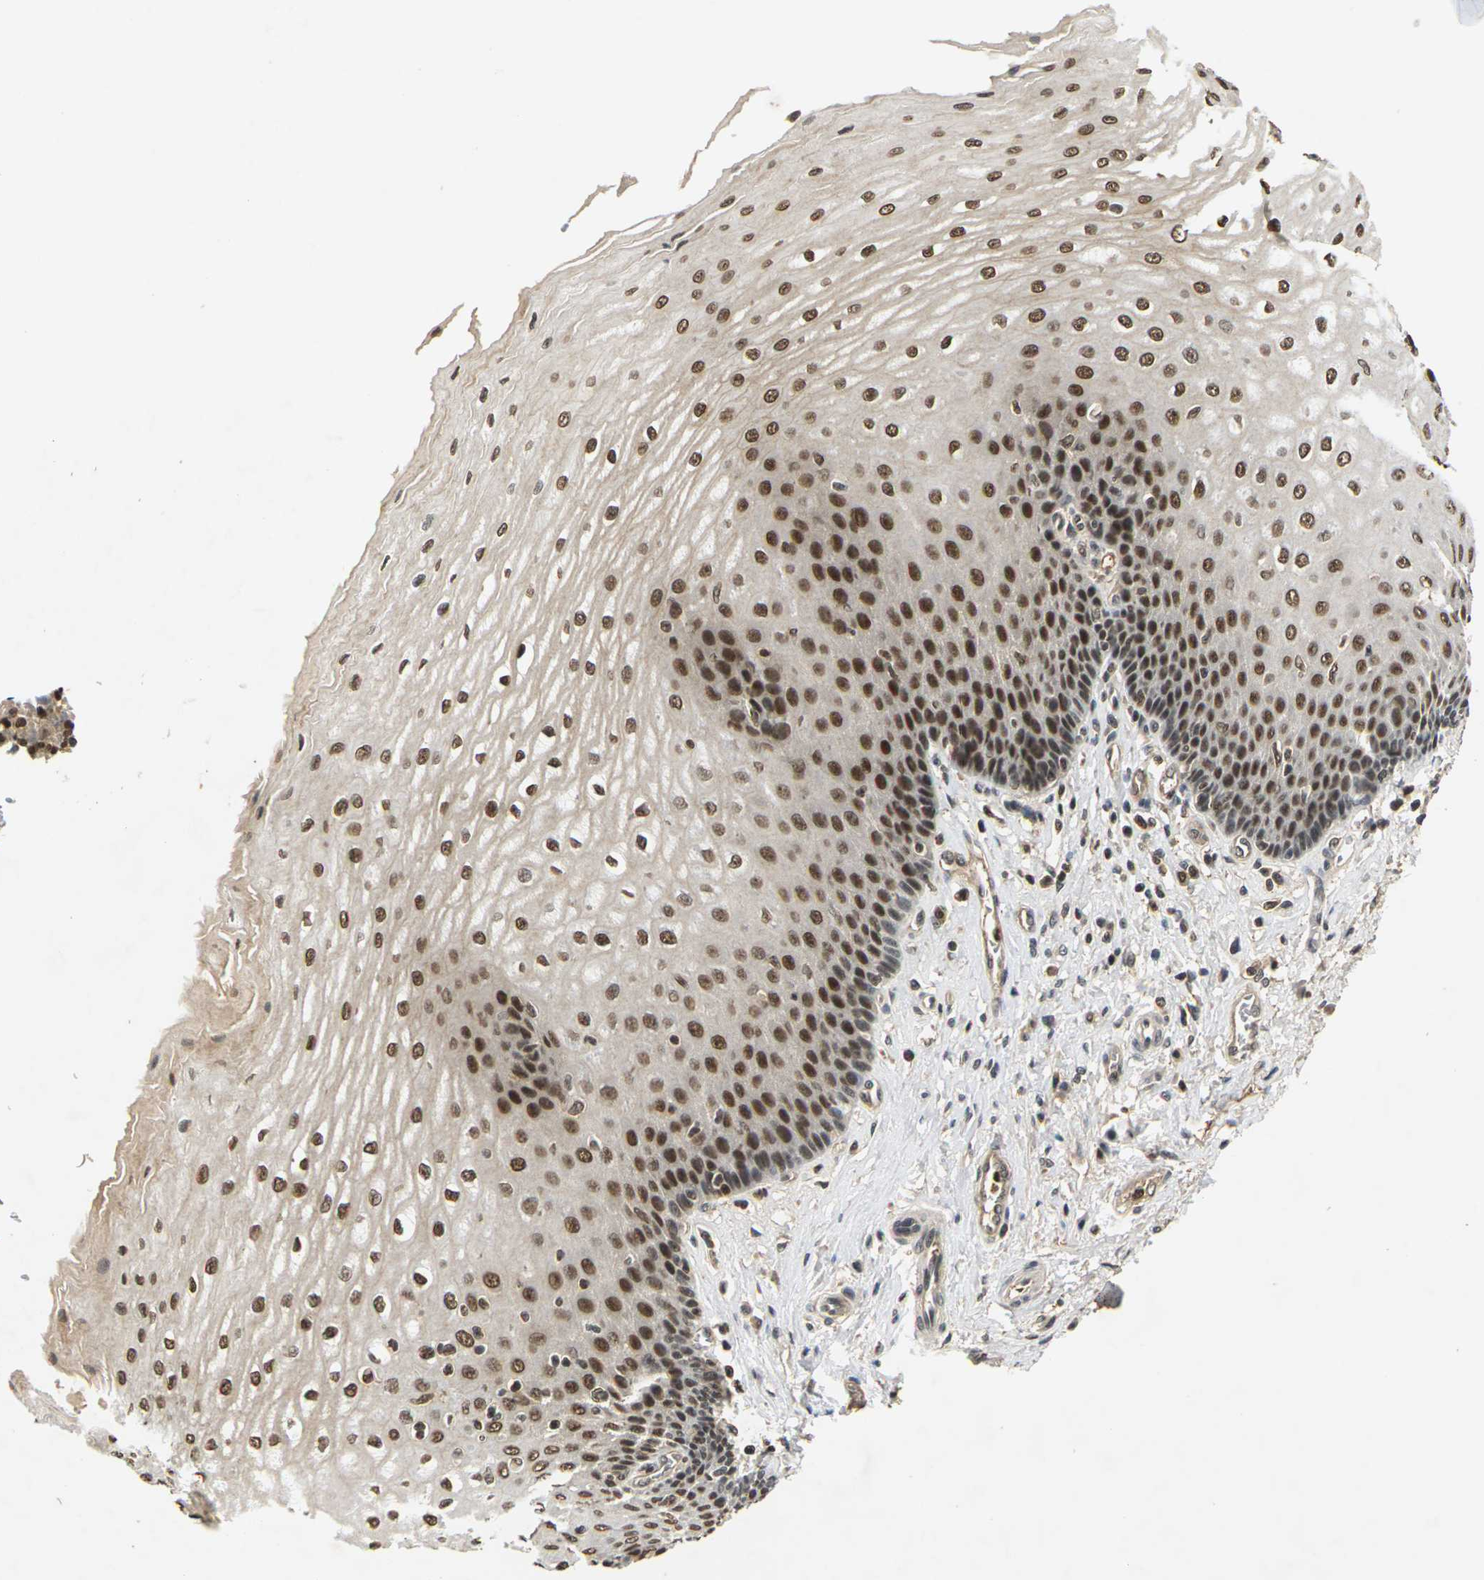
{"staining": {"intensity": "strong", "quantity": ">75%", "location": "nuclear"}, "tissue": "esophagus", "cell_type": "Squamous epithelial cells", "image_type": "normal", "snomed": [{"axis": "morphology", "description": "Normal tissue, NOS"}, {"axis": "topography", "description": "Esophagus"}], "caption": "Esophagus stained with DAB (3,3'-diaminobenzidine) IHC reveals high levels of strong nuclear expression in approximately >75% of squamous epithelial cells. (Brightfield microscopy of DAB IHC at high magnification).", "gene": "NELFA", "patient": {"sex": "male", "age": 54}}